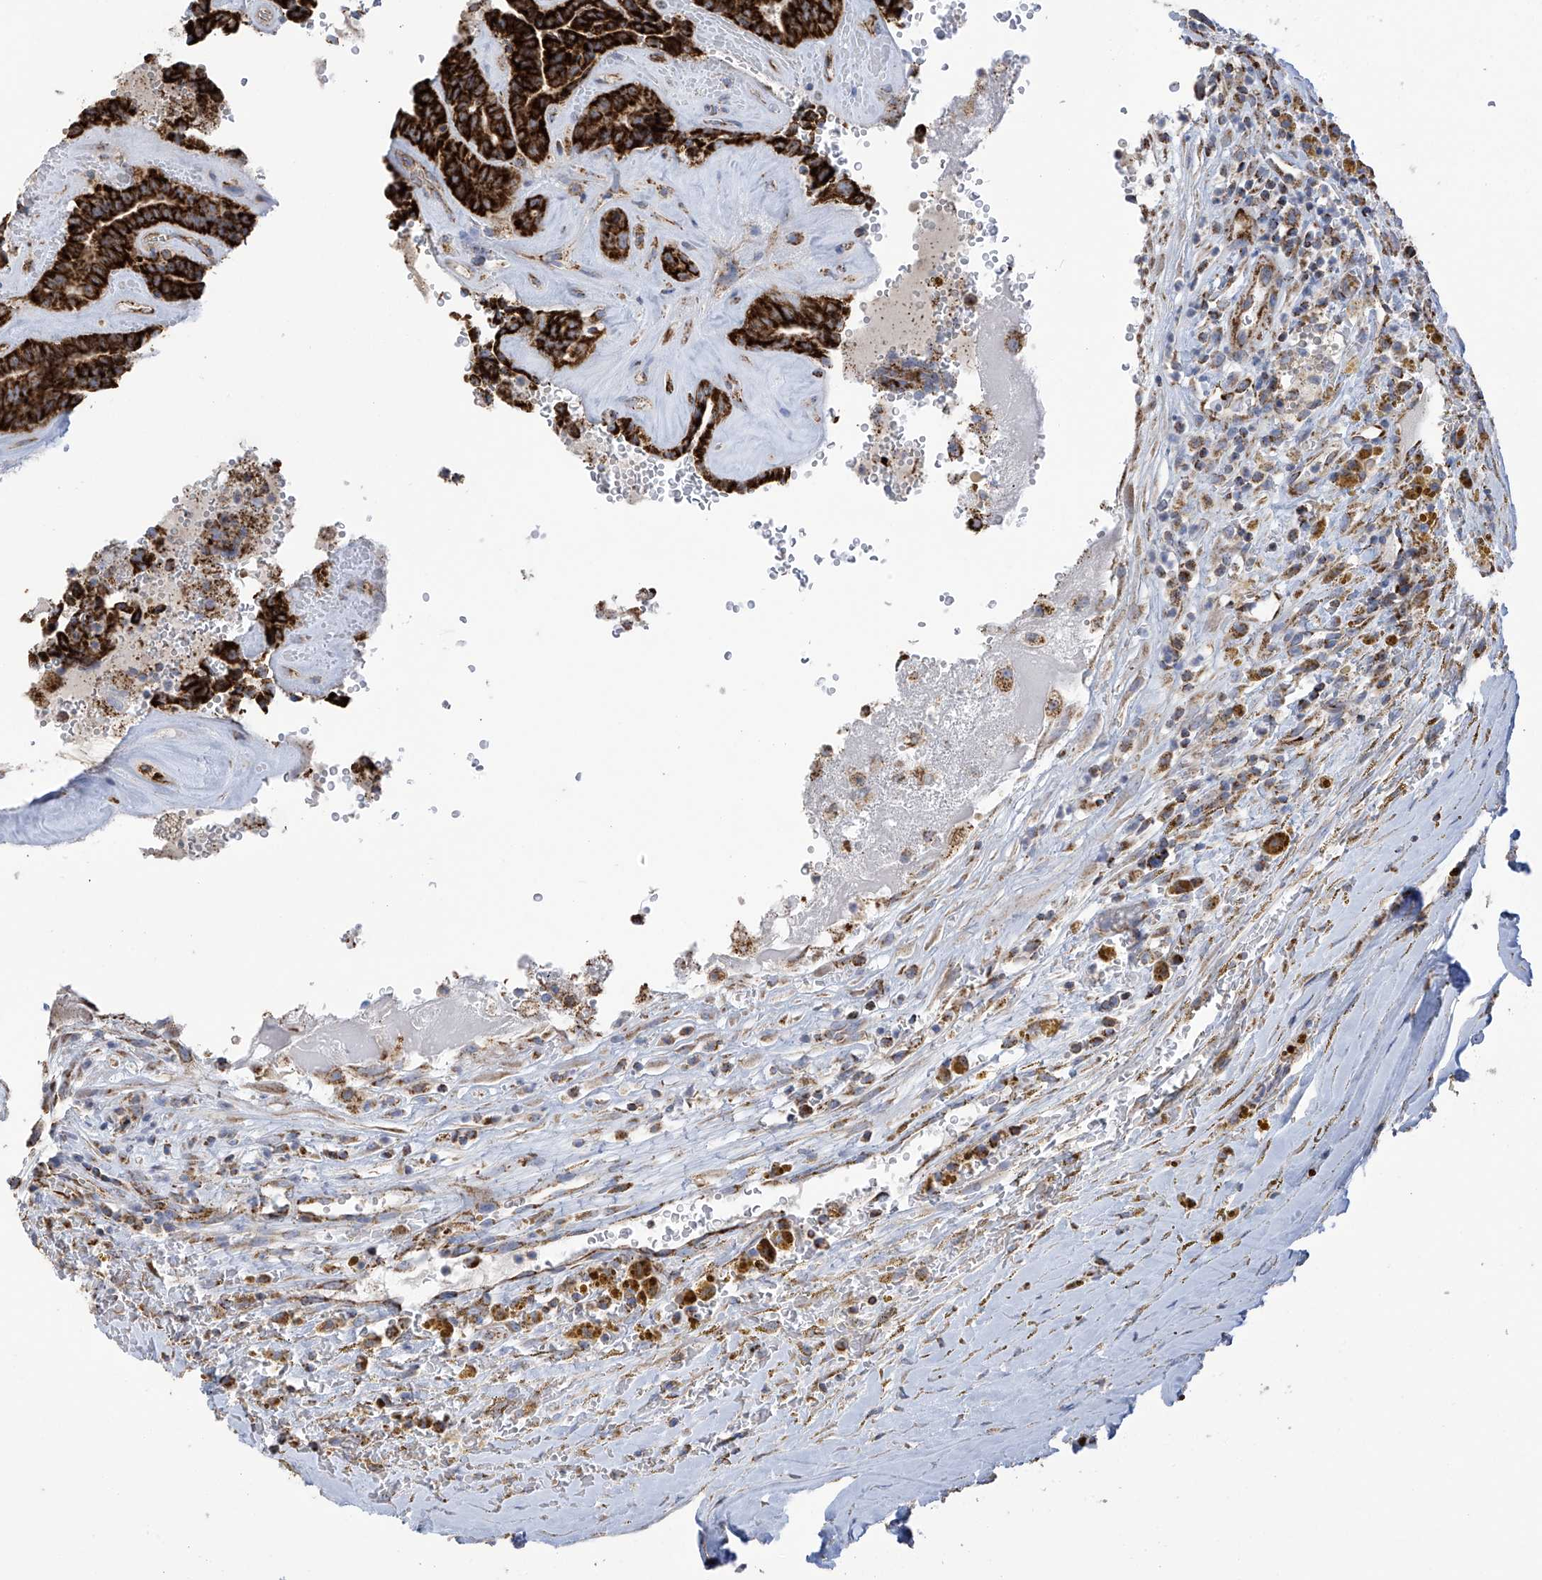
{"staining": {"intensity": "strong", "quantity": ">75%", "location": "cytoplasmic/membranous"}, "tissue": "thyroid cancer", "cell_type": "Tumor cells", "image_type": "cancer", "snomed": [{"axis": "morphology", "description": "Papillary adenocarcinoma, NOS"}, {"axis": "topography", "description": "Thyroid gland"}], "caption": "Thyroid papillary adenocarcinoma tissue exhibits strong cytoplasmic/membranous expression in approximately >75% of tumor cells (DAB (3,3'-diaminobenzidine) IHC, brown staining for protein, blue staining for nuclei).", "gene": "PNPT1", "patient": {"sex": "male", "age": 77}}